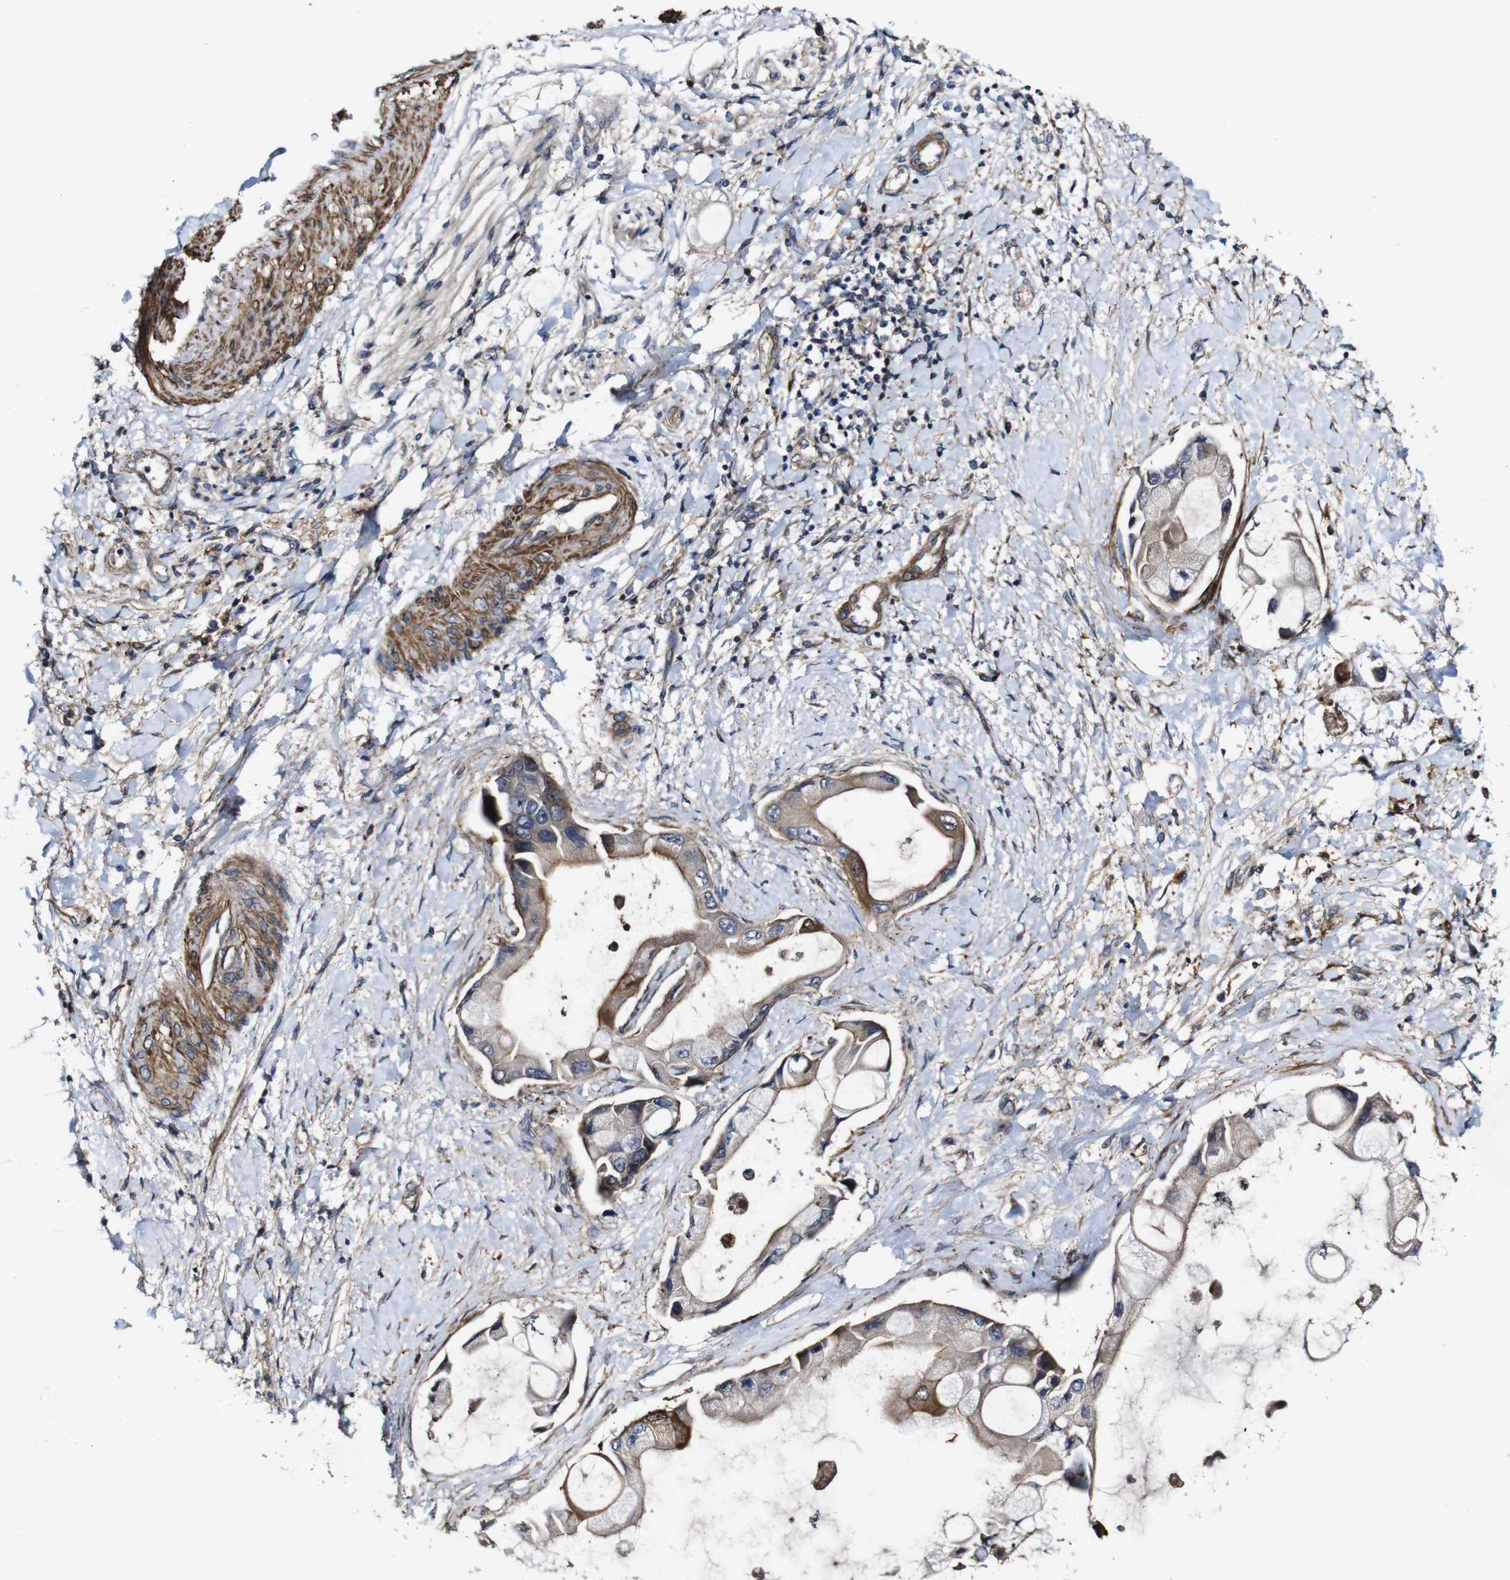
{"staining": {"intensity": "weak", "quantity": ">75%", "location": "cytoplasmic/membranous"}, "tissue": "liver cancer", "cell_type": "Tumor cells", "image_type": "cancer", "snomed": [{"axis": "morphology", "description": "Cholangiocarcinoma"}, {"axis": "topography", "description": "Liver"}], "caption": "Tumor cells reveal weak cytoplasmic/membranous positivity in about >75% of cells in liver cancer.", "gene": "GSDME", "patient": {"sex": "male", "age": 50}}